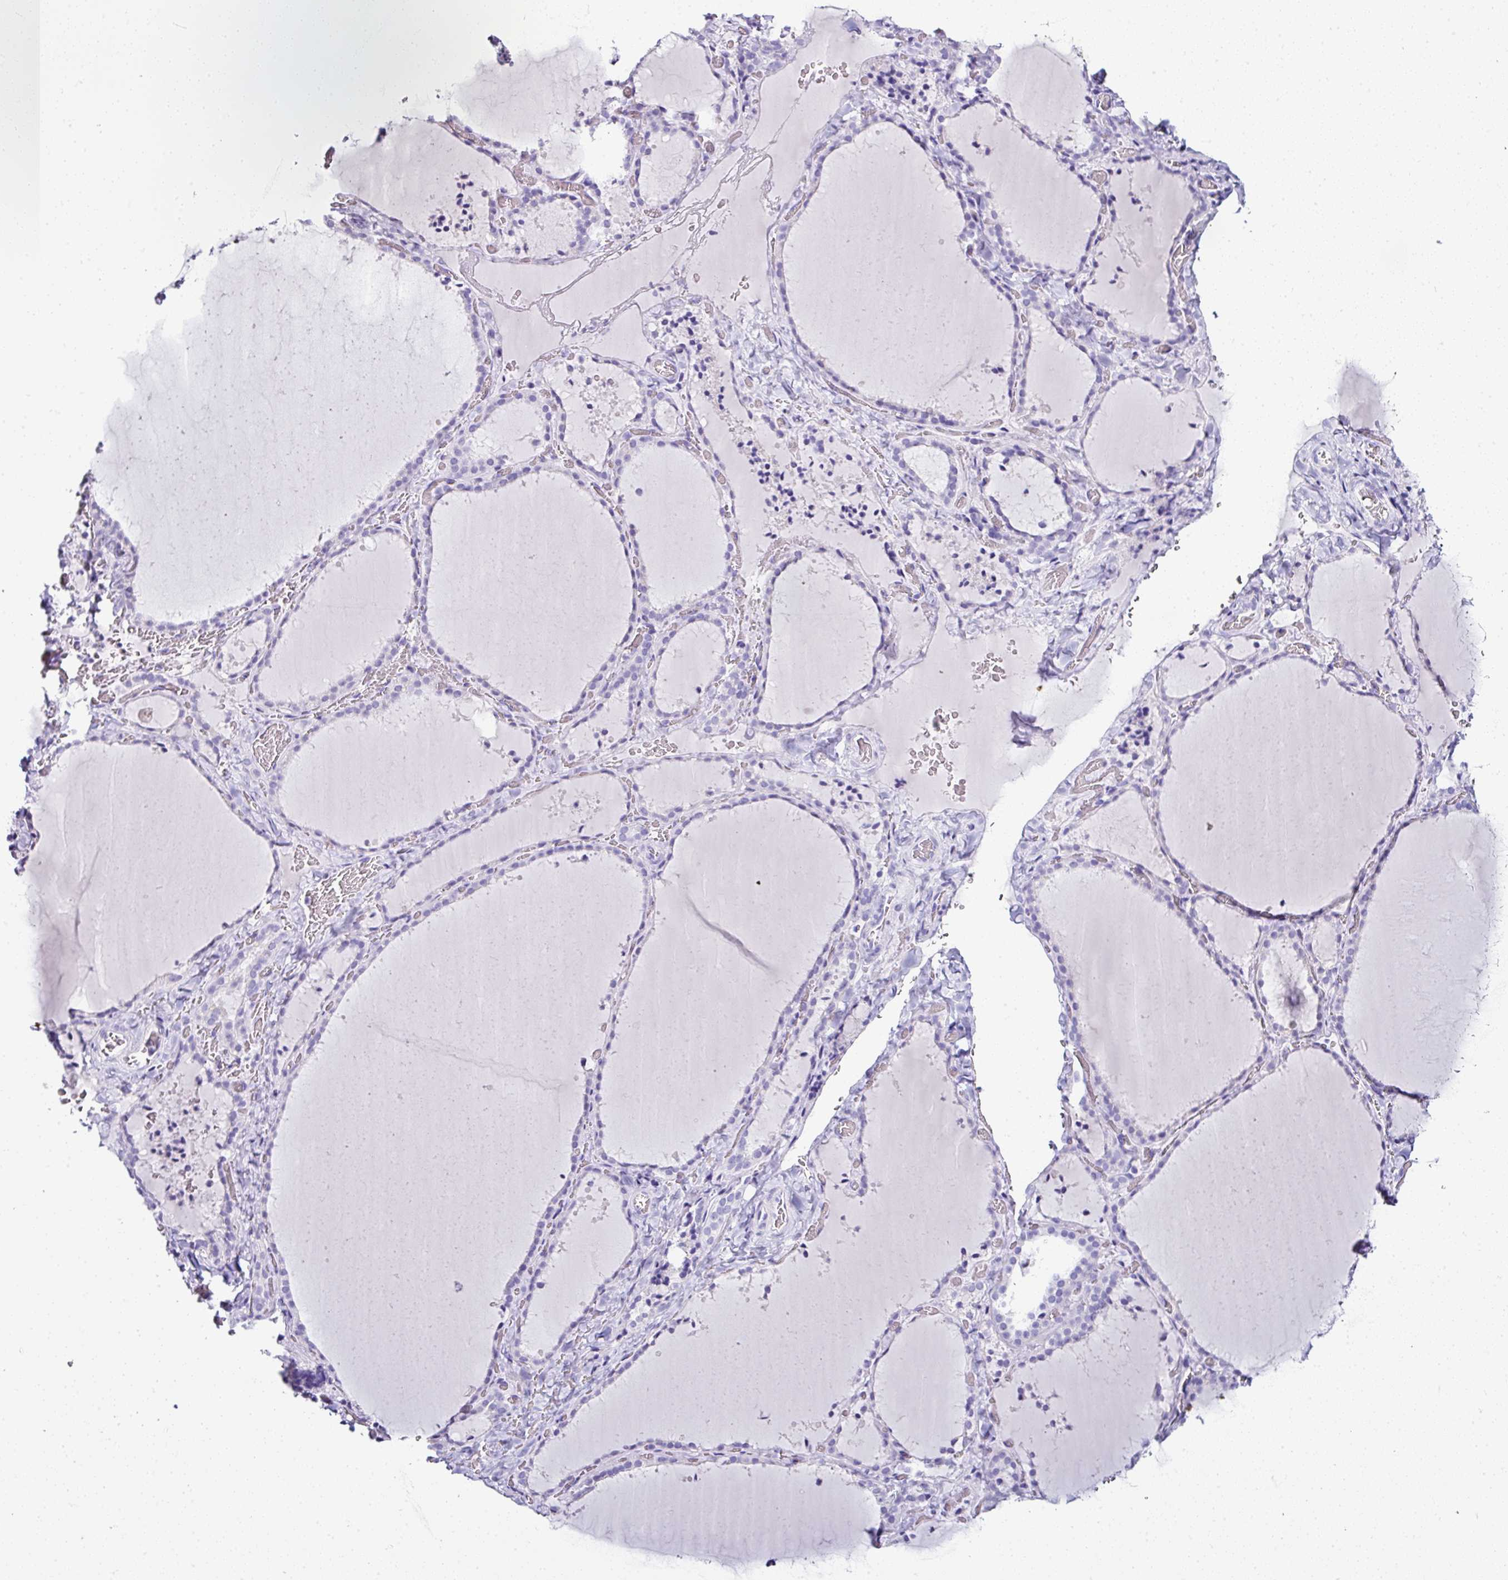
{"staining": {"intensity": "negative", "quantity": "none", "location": "none"}, "tissue": "thyroid gland", "cell_type": "Glandular cells", "image_type": "normal", "snomed": [{"axis": "morphology", "description": "Normal tissue, NOS"}, {"axis": "topography", "description": "Thyroid gland"}], "caption": "This micrograph is of normal thyroid gland stained with immunohistochemistry (IHC) to label a protein in brown with the nuclei are counter-stained blue. There is no staining in glandular cells.", "gene": "NAPSA", "patient": {"sex": "female", "age": 22}}